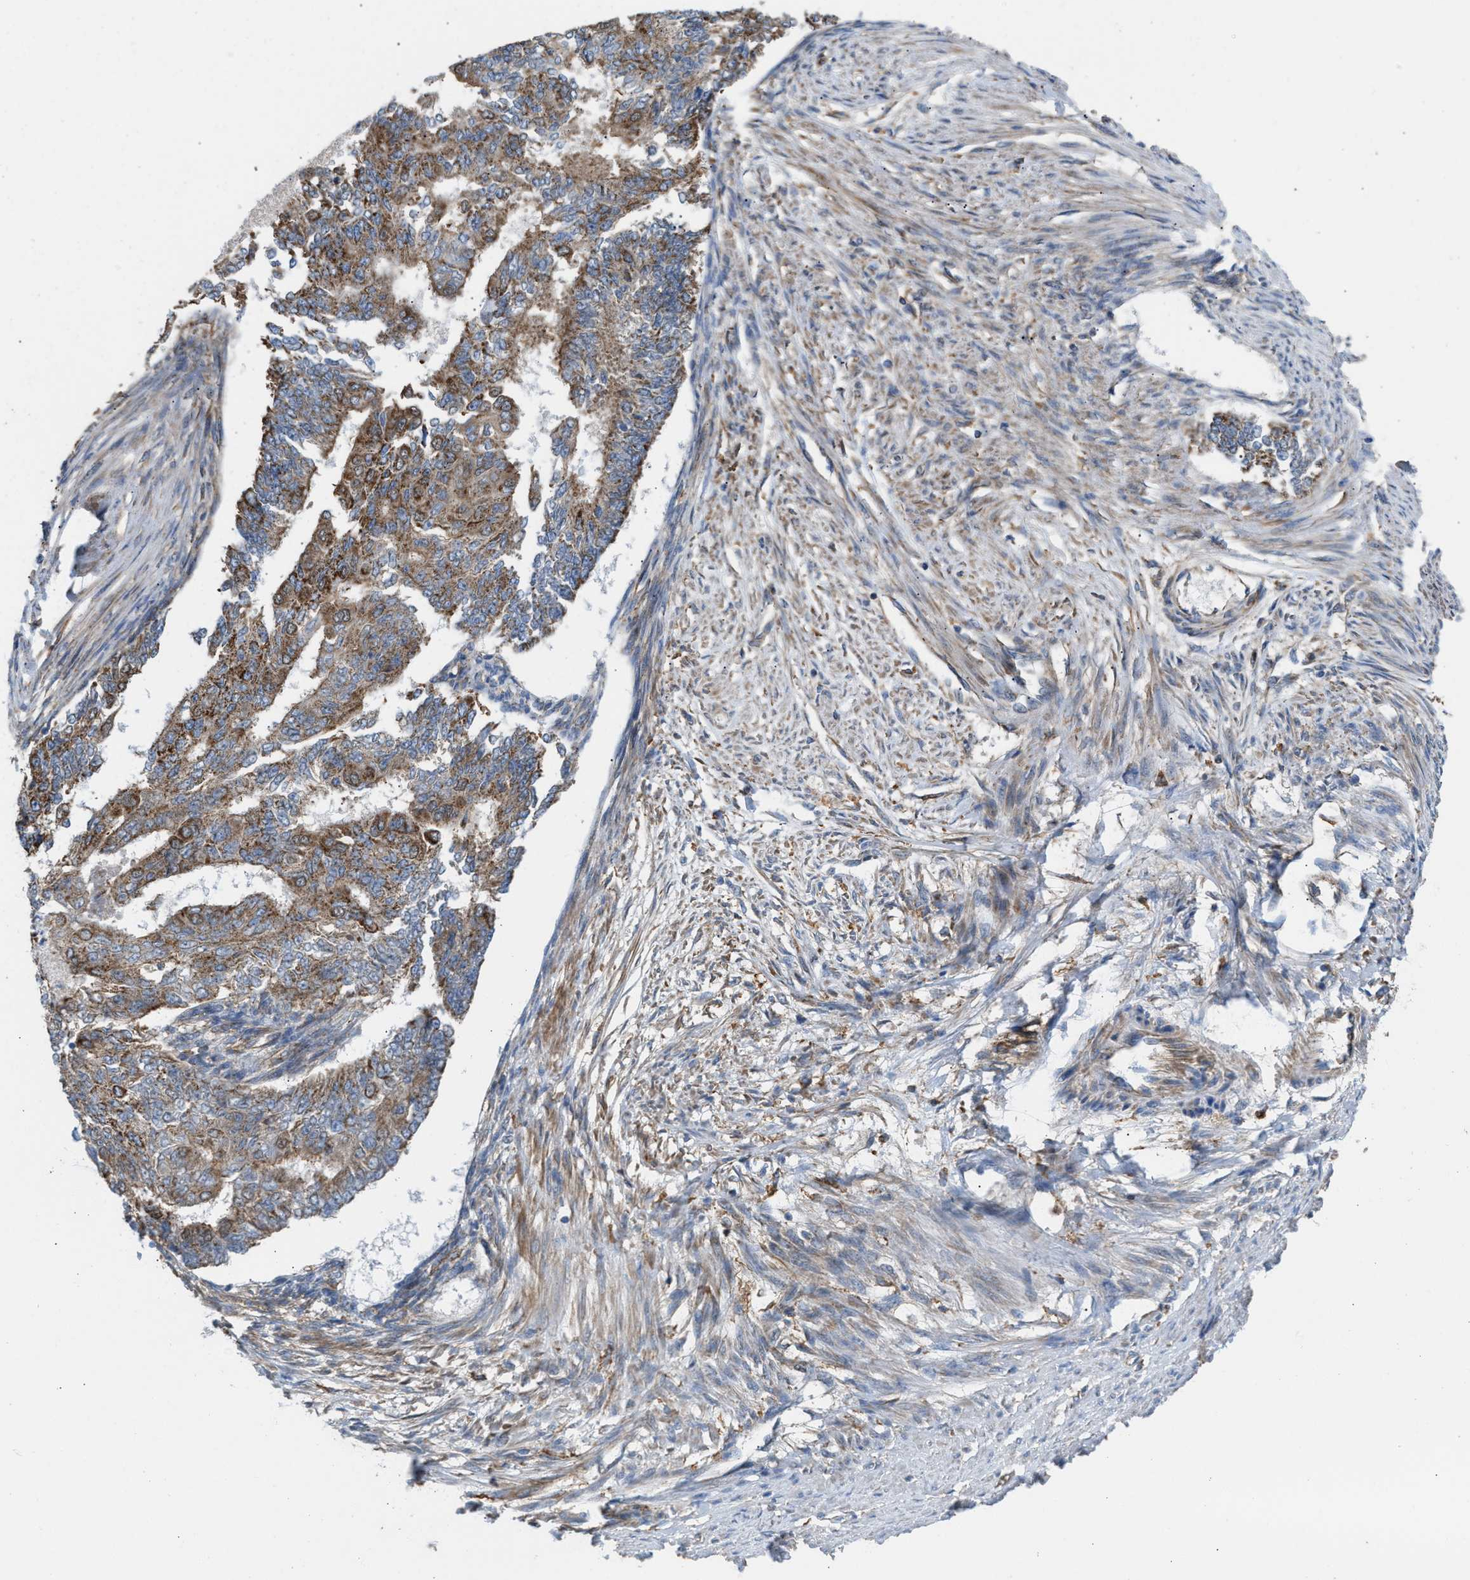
{"staining": {"intensity": "moderate", "quantity": ">75%", "location": "cytoplasmic/membranous"}, "tissue": "endometrial cancer", "cell_type": "Tumor cells", "image_type": "cancer", "snomed": [{"axis": "morphology", "description": "Adenocarcinoma, NOS"}, {"axis": "topography", "description": "Endometrium"}], "caption": "Brown immunohistochemical staining in endometrial cancer exhibits moderate cytoplasmic/membranous expression in about >75% of tumor cells. The staining was performed using DAB (3,3'-diaminobenzidine), with brown indicating positive protein expression. Nuclei are stained blue with hematoxylin.", "gene": "SLC10A3", "patient": {"sex": "female", "age": 32}}